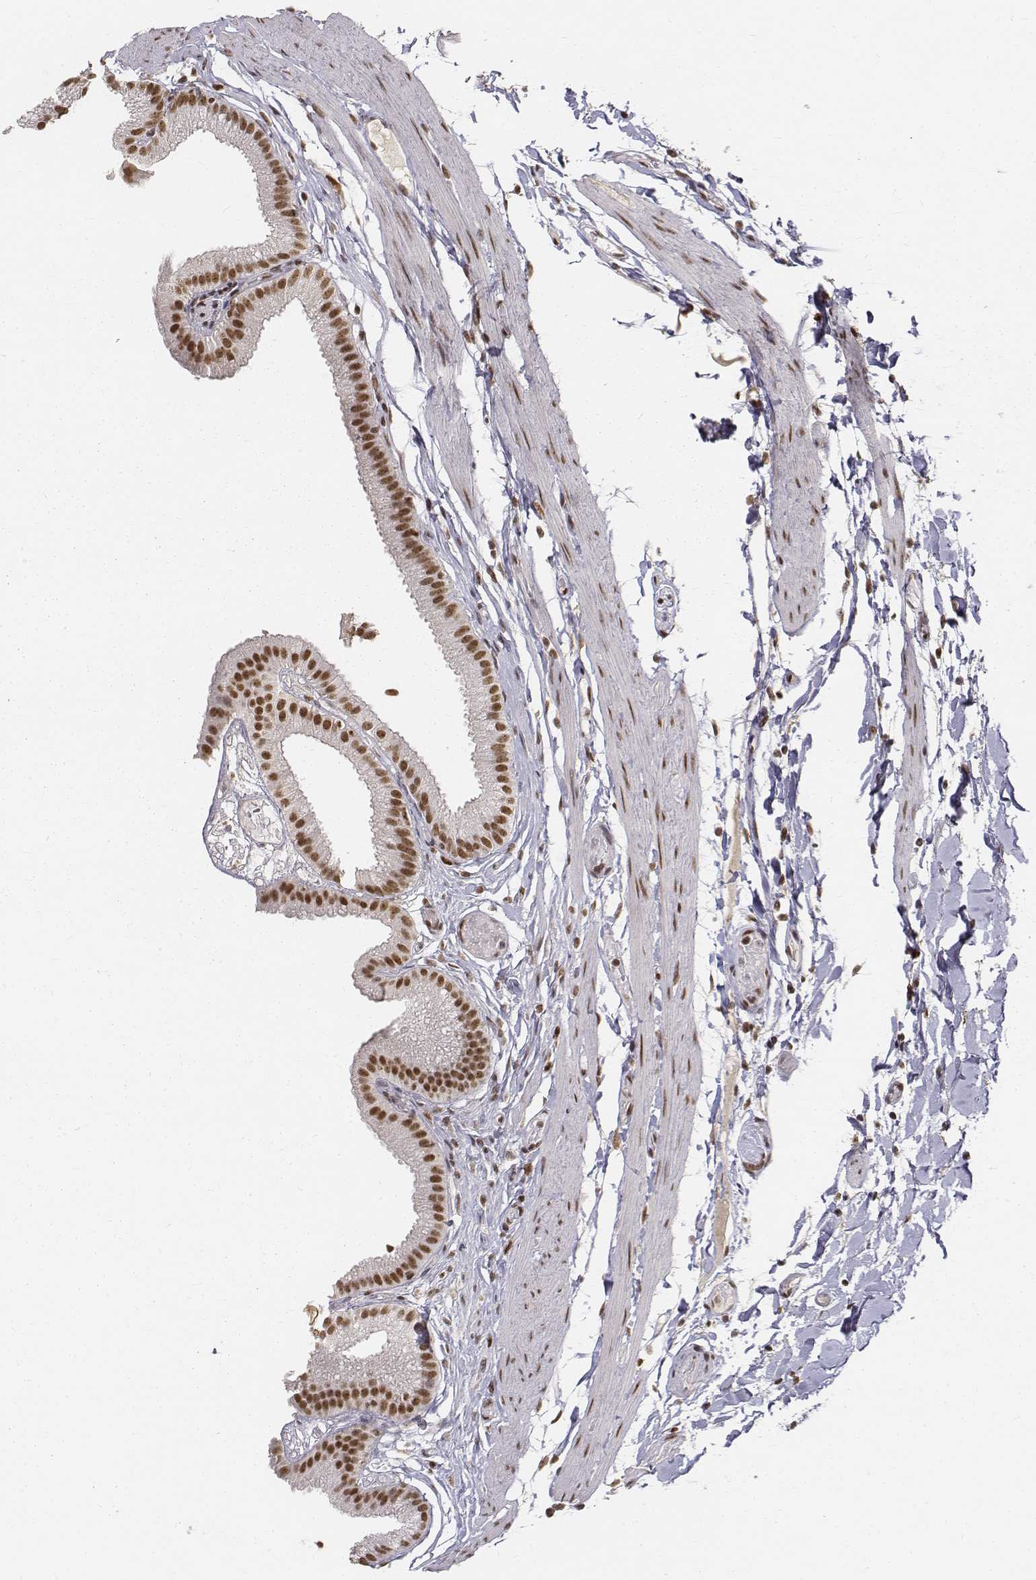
{"staining": {"intensity": "moderate", "quantity": ">75%", "location": "nuclear"}, "tissue": "gallbladder", "cell_type": "Glandular cells", "image_type": "normal", "snomed": [{"axis": "morphology", "description": "Normal tissue, NOS"}, {"axis": "topography", "description": "Gallbladder"}], "caption": "Approximately >75% of glandular cells in unremarkable gallbladder show moderate nuclear protein positivity as visualized by brown immunohistochemical staining.", "gene": "PHF6", "patient": {"sex": "female", "age": 45}}